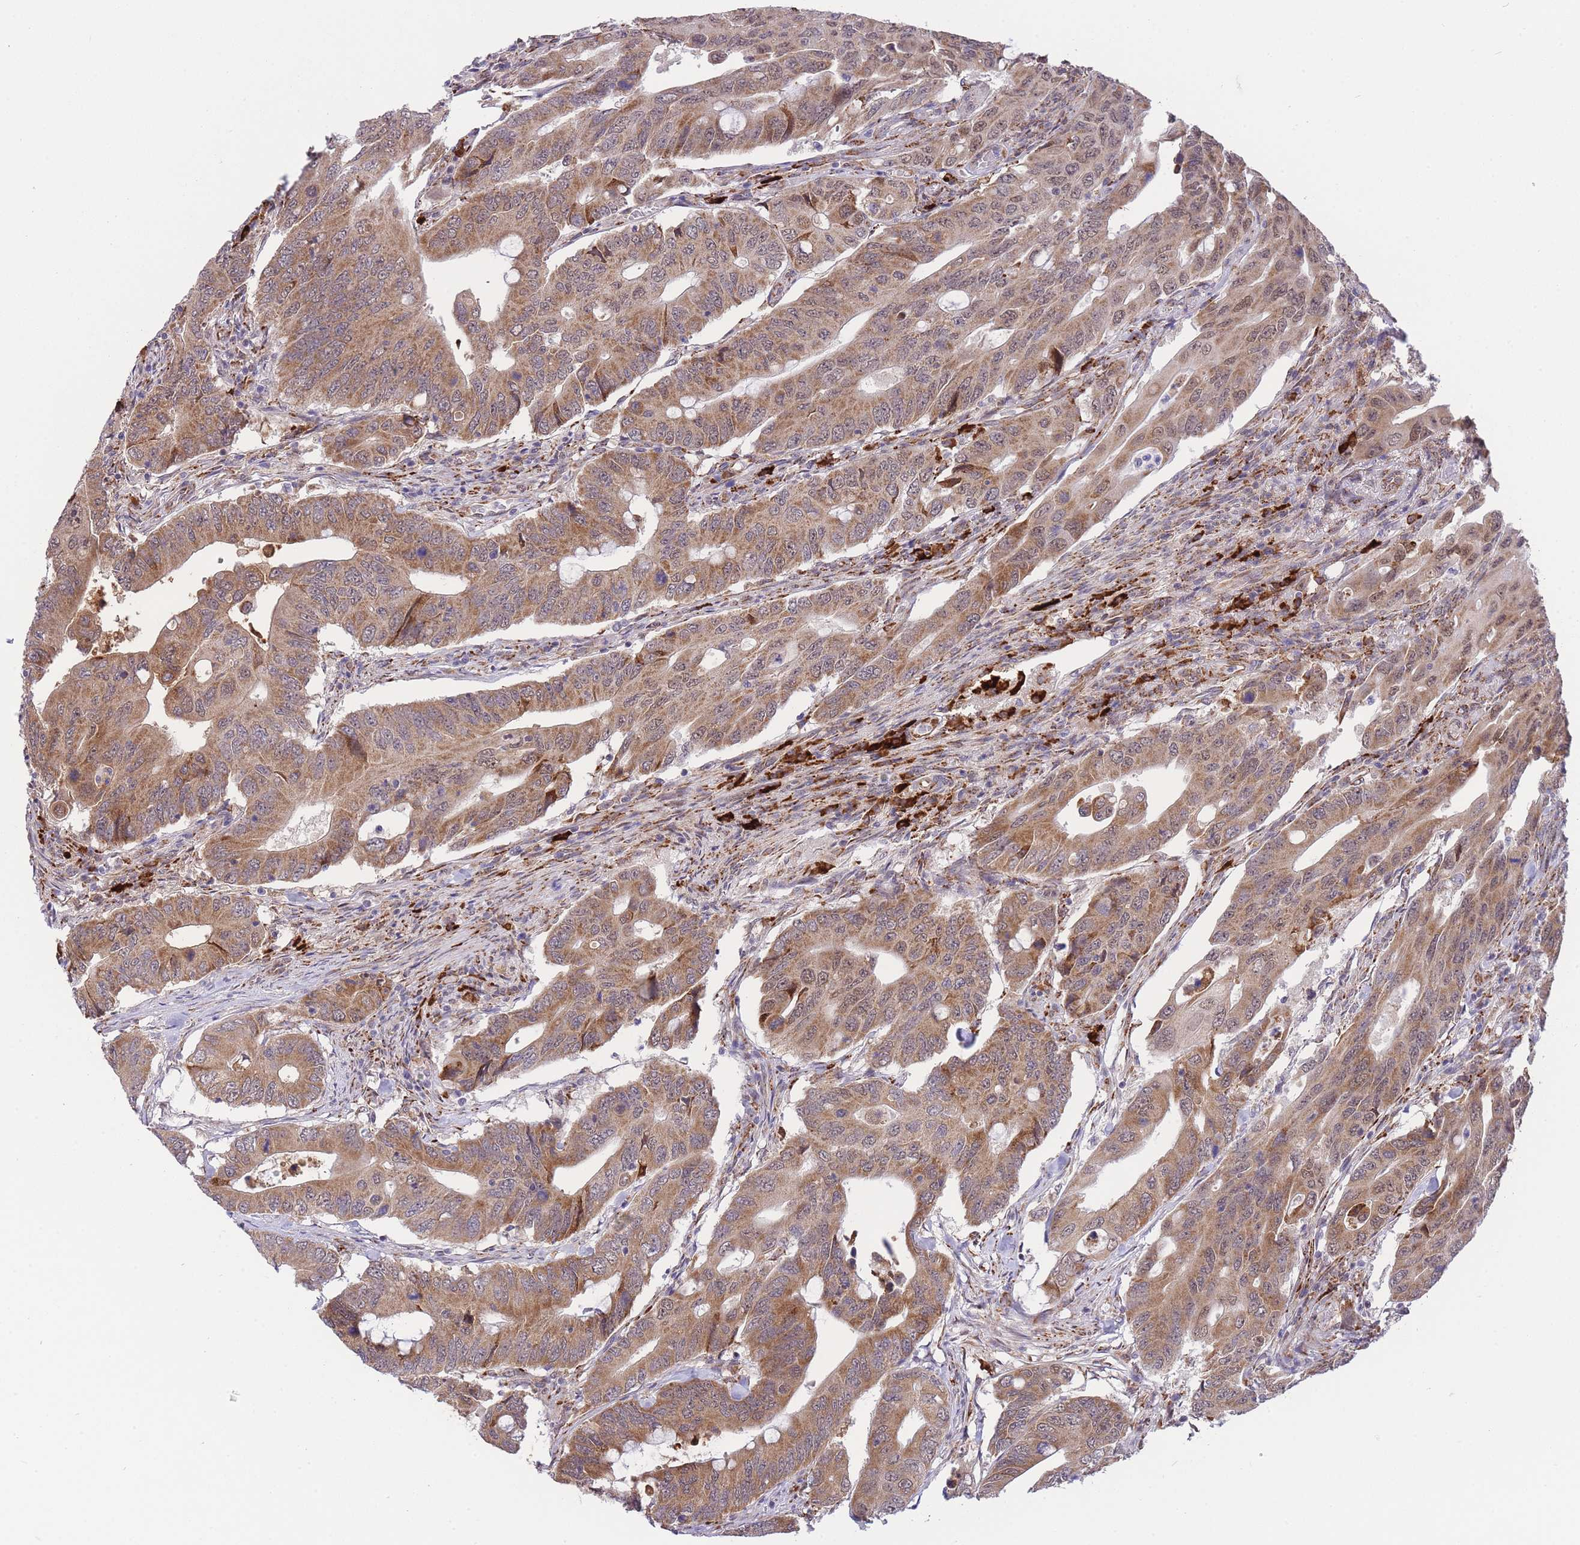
{"staining": {"intensity": "moderate", "quantity": ">75%", "location": "cytoplasmic/membranous,nuclear"}, "tissue": "colorectal cancer", "cell_type": "Tumor cells", "image_type": "cancer", "snomed": [{"axis": "morphology", "description": "Adenocarcinoma, NOS"}, {"axis": "topography", "description": "Colon"}], "caption": "Colorectal adenocarcinoma tissue displays moderate cytoplasmic/membranous and nuclear expression in approximately >75% of tumor cells", "gene": "EXOSC8", "patient": {"sex": "male", "age": 71}}